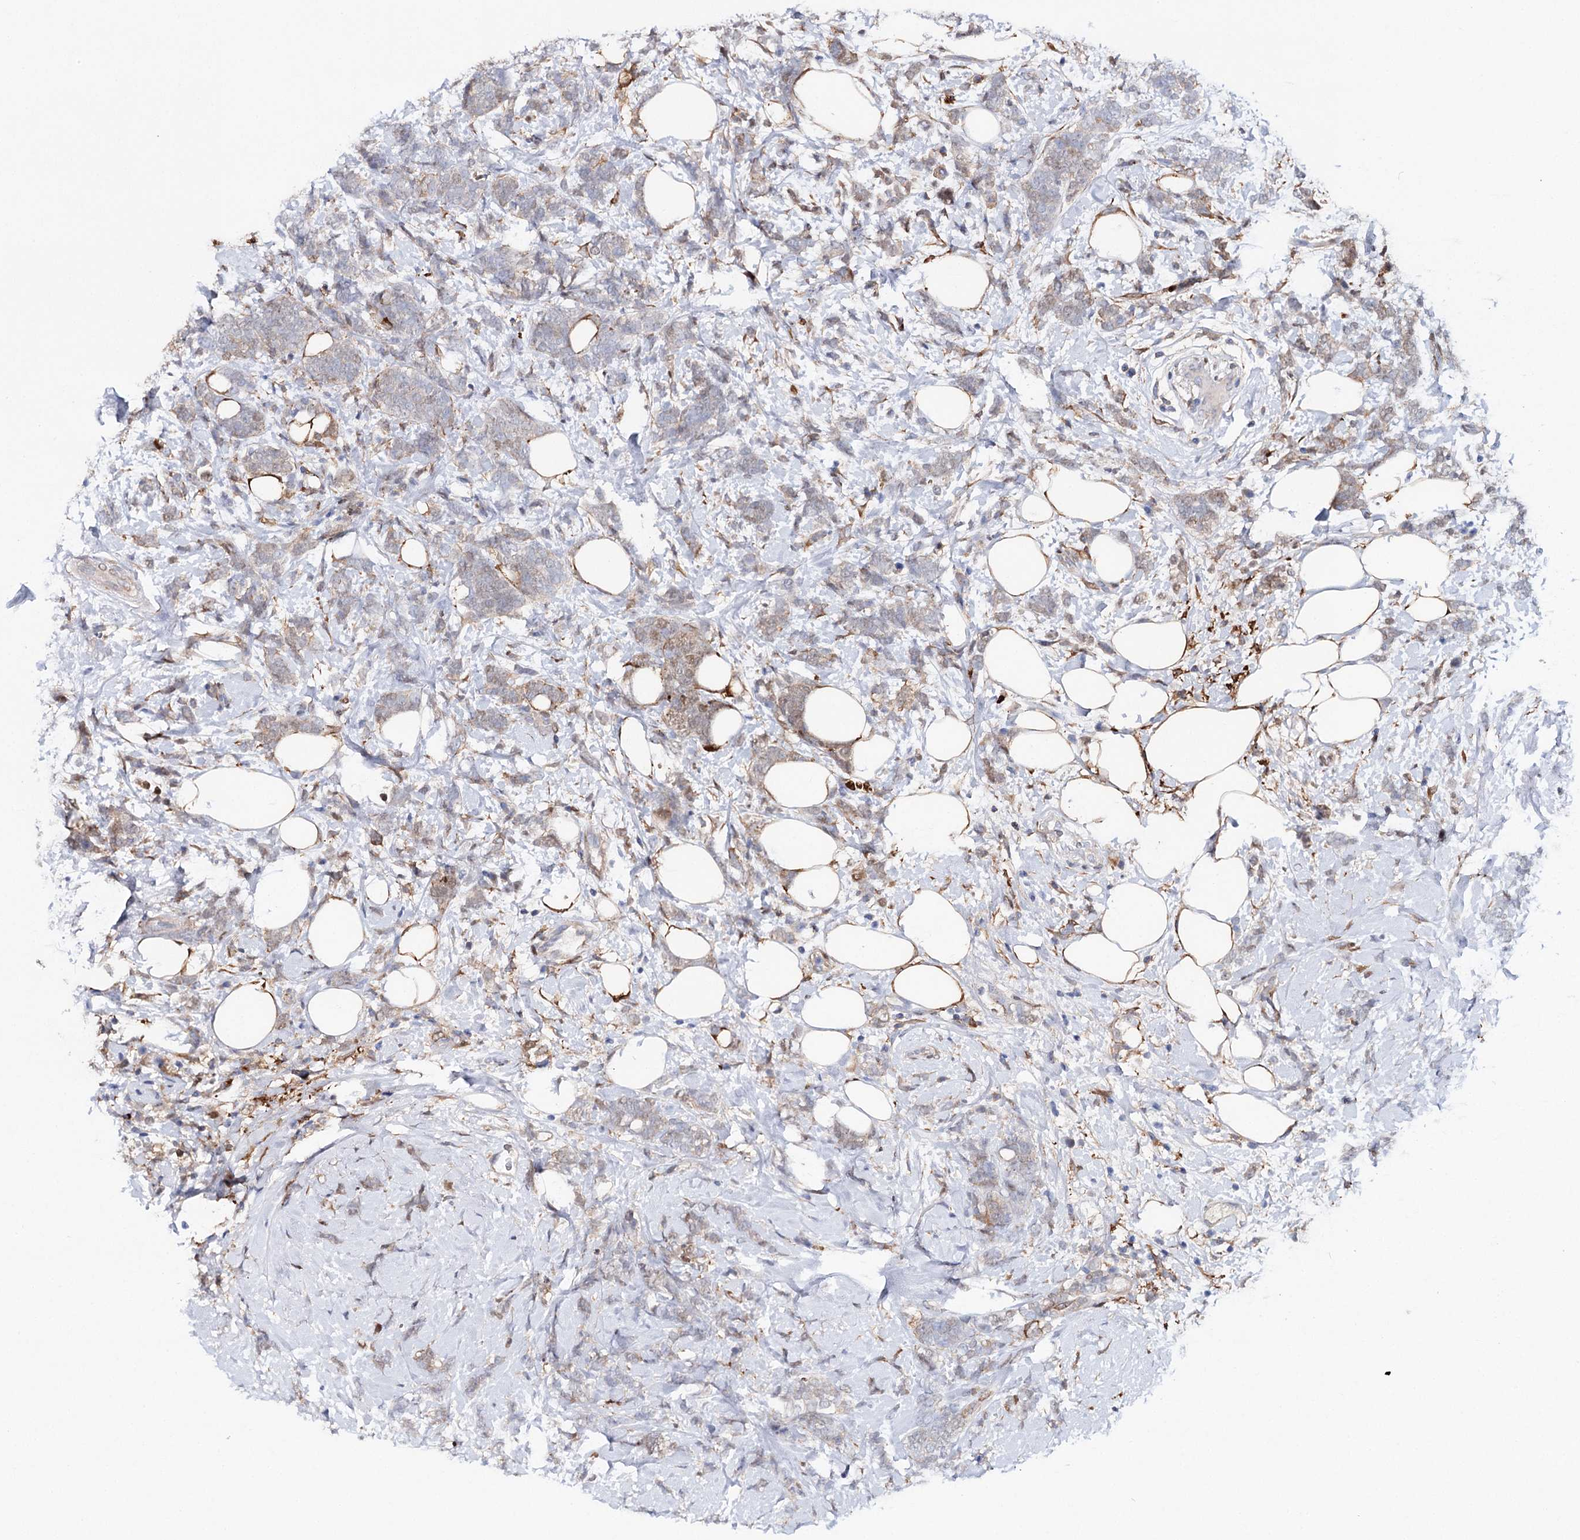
{"staining": {"intensity": "weak", "quantity": "25%-75%", "location": "cytoplasmic/membranous"}, "tissue": "breast cancer", "cell_type": "Tumor cells", "image_type": "cancer", "snomed": [{"axis": "morphology", "description": "Lobular carcinoma"}, {"axis": "topography", "description": "Breast"}], "caption": "An immunohistochemistry micrograph of tumor tissue is shown. Protein staining in brown labels weak cytoplasmic/membranous positivity in breast cancer within tumor cells.", "gene": "CFAP46", "patient": {"sex": "female", "age": 58}}